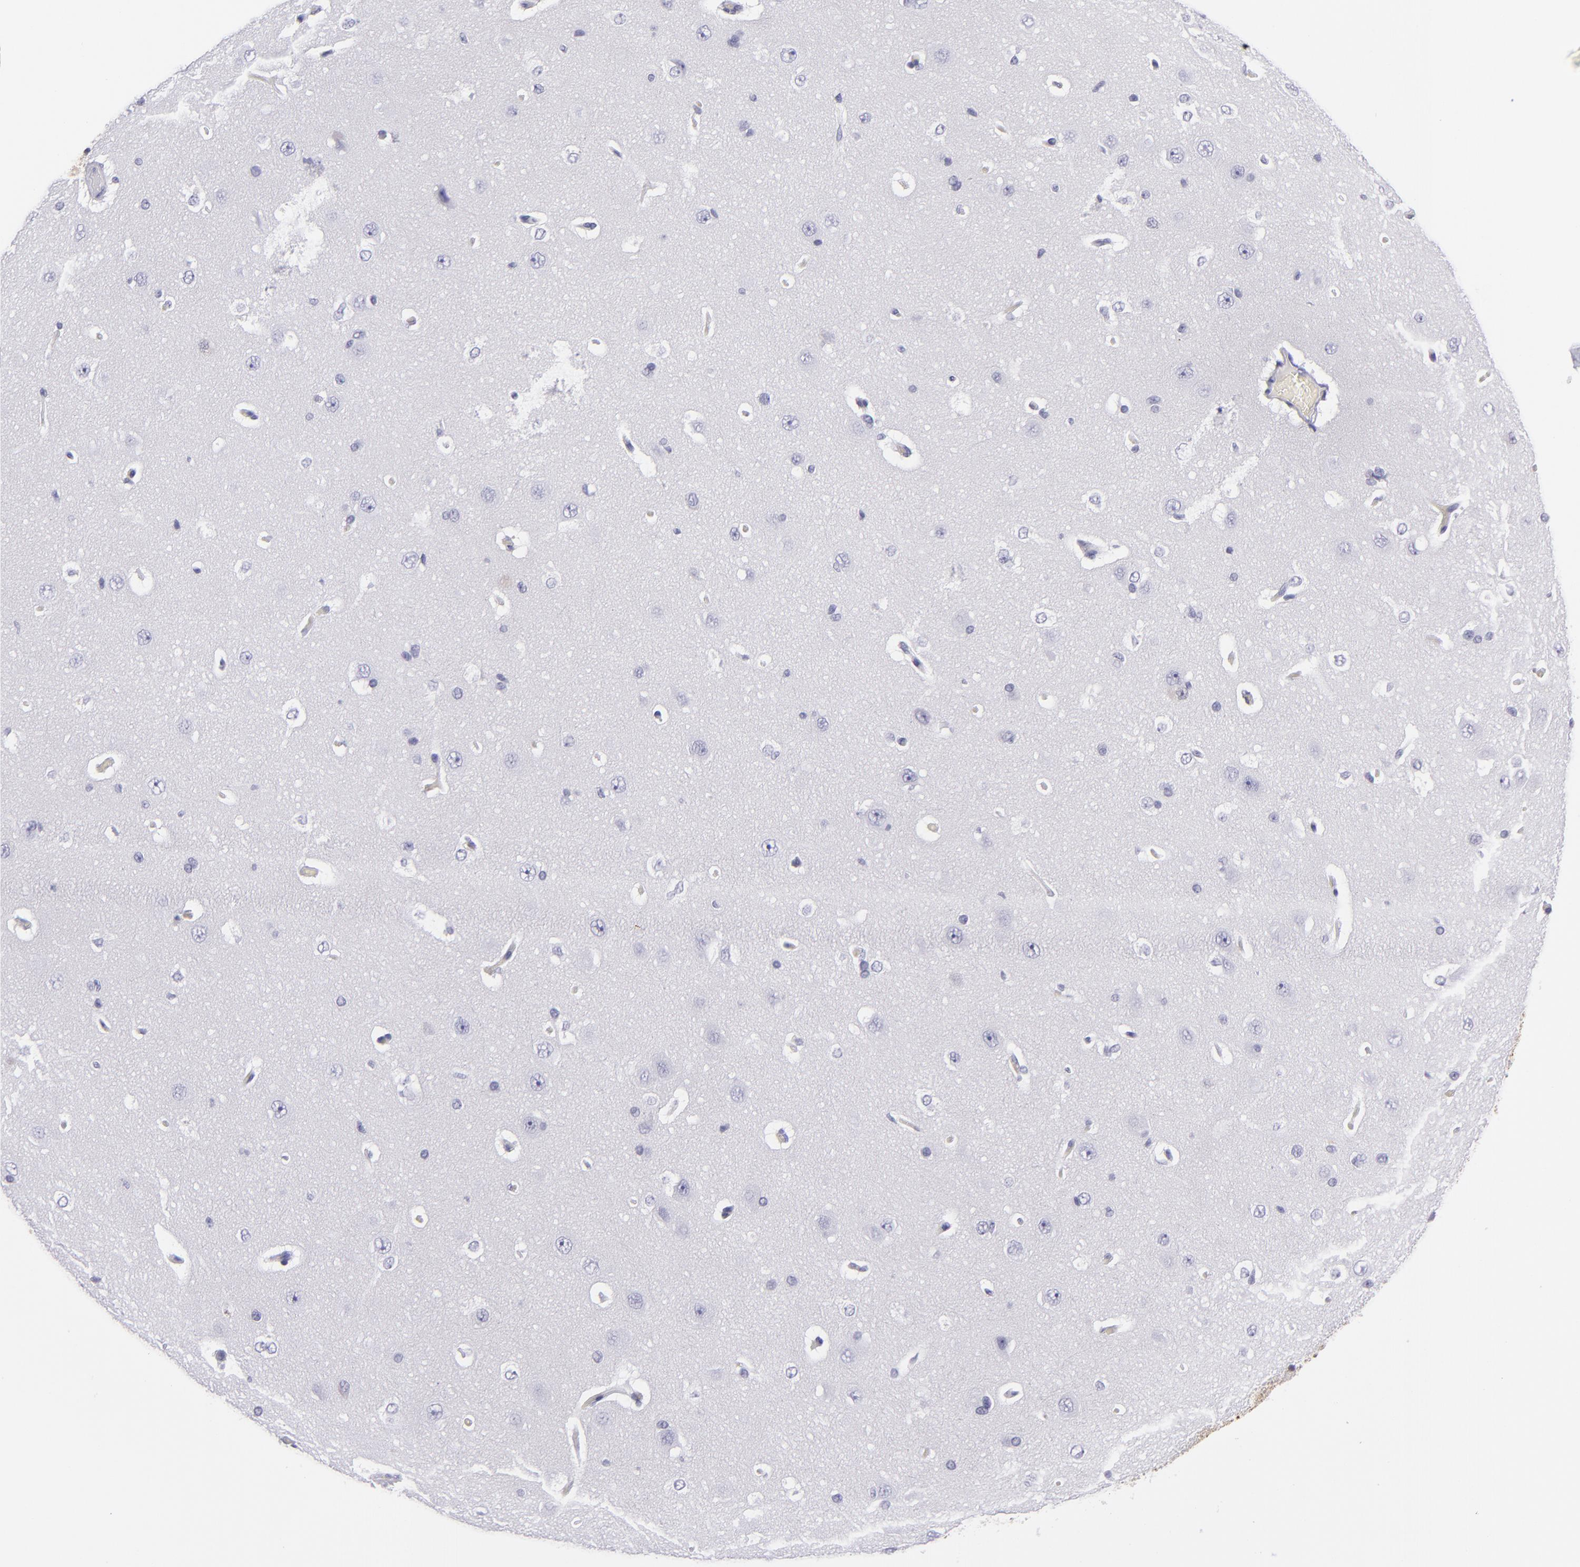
{"staining": {"intensity": "negative", "quantity": "none", "location": "none"}, "tissue": "cerebral cortex", "cell_type": "Endothelial cells", "image_type": "normal", "snomed": [{"axis": "morphology", "description": "Normal tissue, NOS"}, {"axis": "topography", "description": "Cerebral cortex"}], "caption": "Endothelial cells show no significant expression in unremarkable cerebral cortex. Brightfield microscopy of immunohistochemistry (IHC) stained with DAB (3,3'-diaminobenzidine) (brown) and hematoxylin (blue), captured at high magnification.", "gene": "PVALB", "patient": {"sex": "female", "age": 45}}